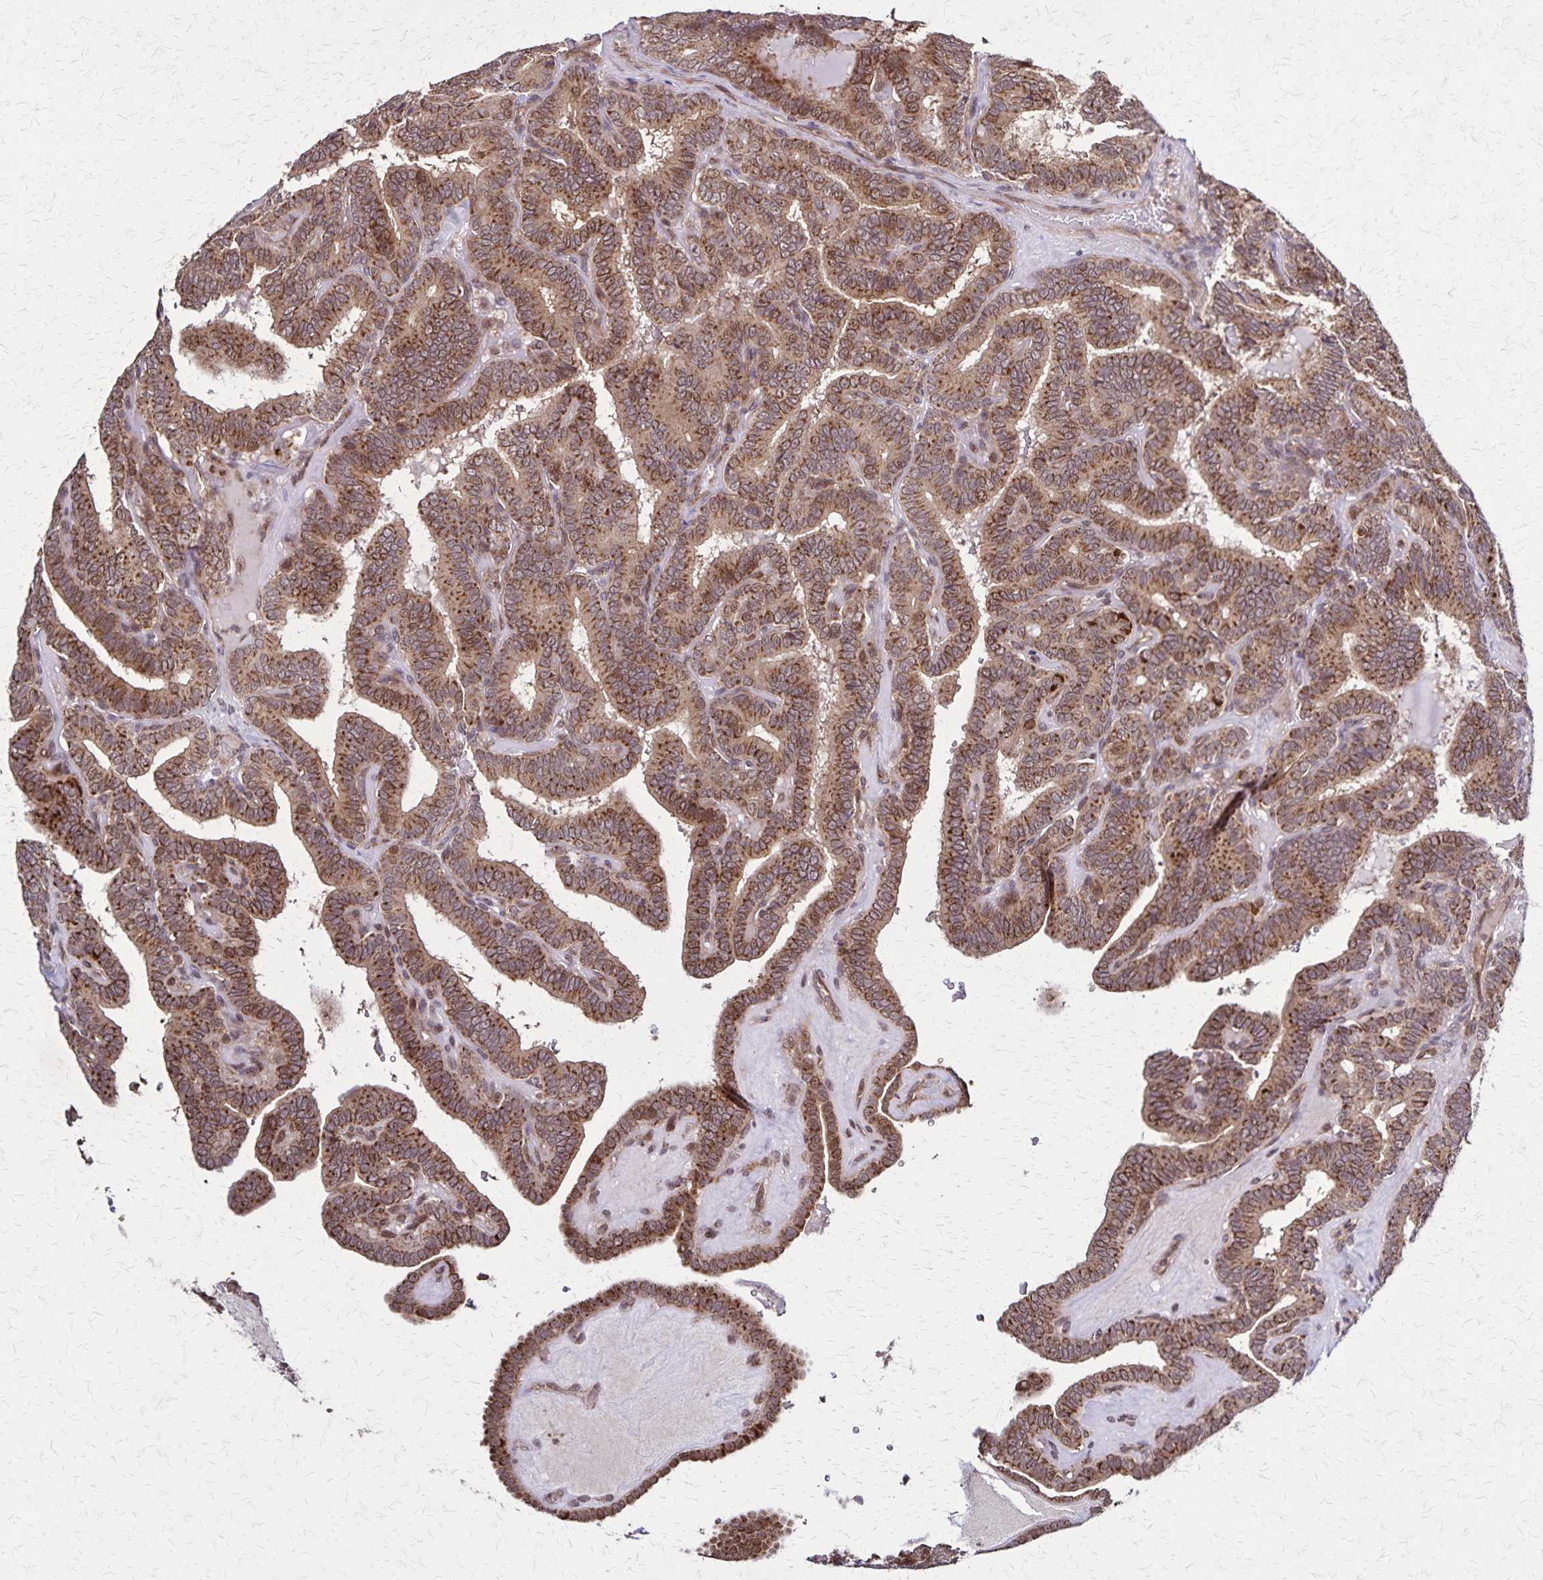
{"staining": {"intensity": "strong", "quantity": ">75%", "location": "cytoplasmic/membranous"}, "tissue": "thyroid cancer", "cell_type": "Tumor cells", "image_type": "cancer", "snomed": [{"axis": "morphology", "description": "Papillary adenocarcinoma, NOS"}, {"axis": "topography", "description": "Thyroid gland"}], "caption": "Brown immunohistochemical staining in human thyroid cancer (papillary adenocarcinoma) exhibits strong cytoplasmic/membranous staining in approximately >75% of tumor cells.", "gene": "NFS1", "patient": {"sex": "female", "age": 21}}